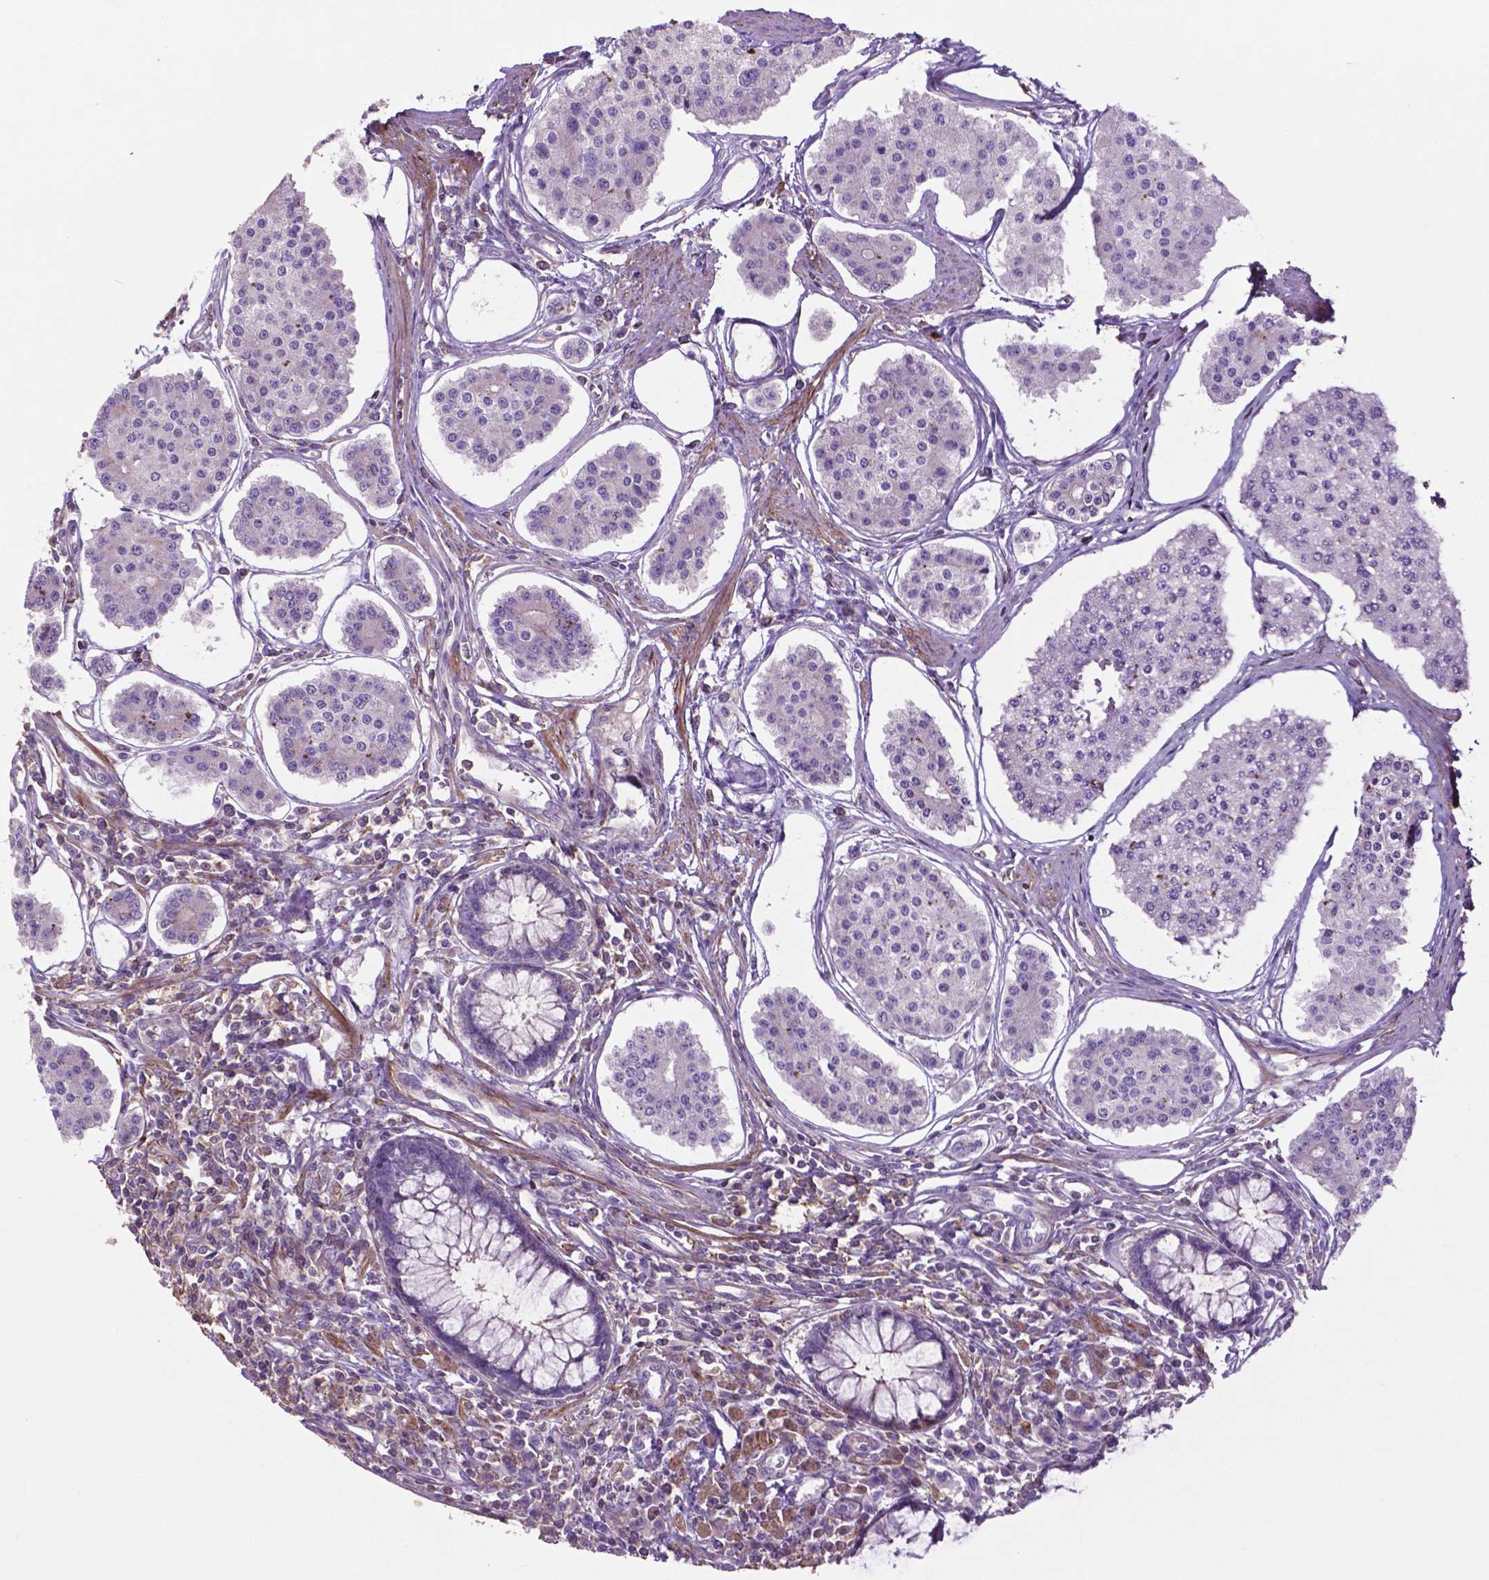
{"staining": {"intensity": "negative", "quantity": "none", "location": "none"}, "tissue": "carcinoid", "cell_type": "Tumor cells", "image_type": "cancer", "snomed": [{"axis": "morphology", "description": "Carcinoid, malignant, NOS"}, {"axis": "topography", "description": "Small intestine"}], "caption": "Immunohistochemistry (IHC) of carcinoid reveals no staining in tumor cells.", "gene": "BMP4", "patient": {"sex": "female", "age": 65}}